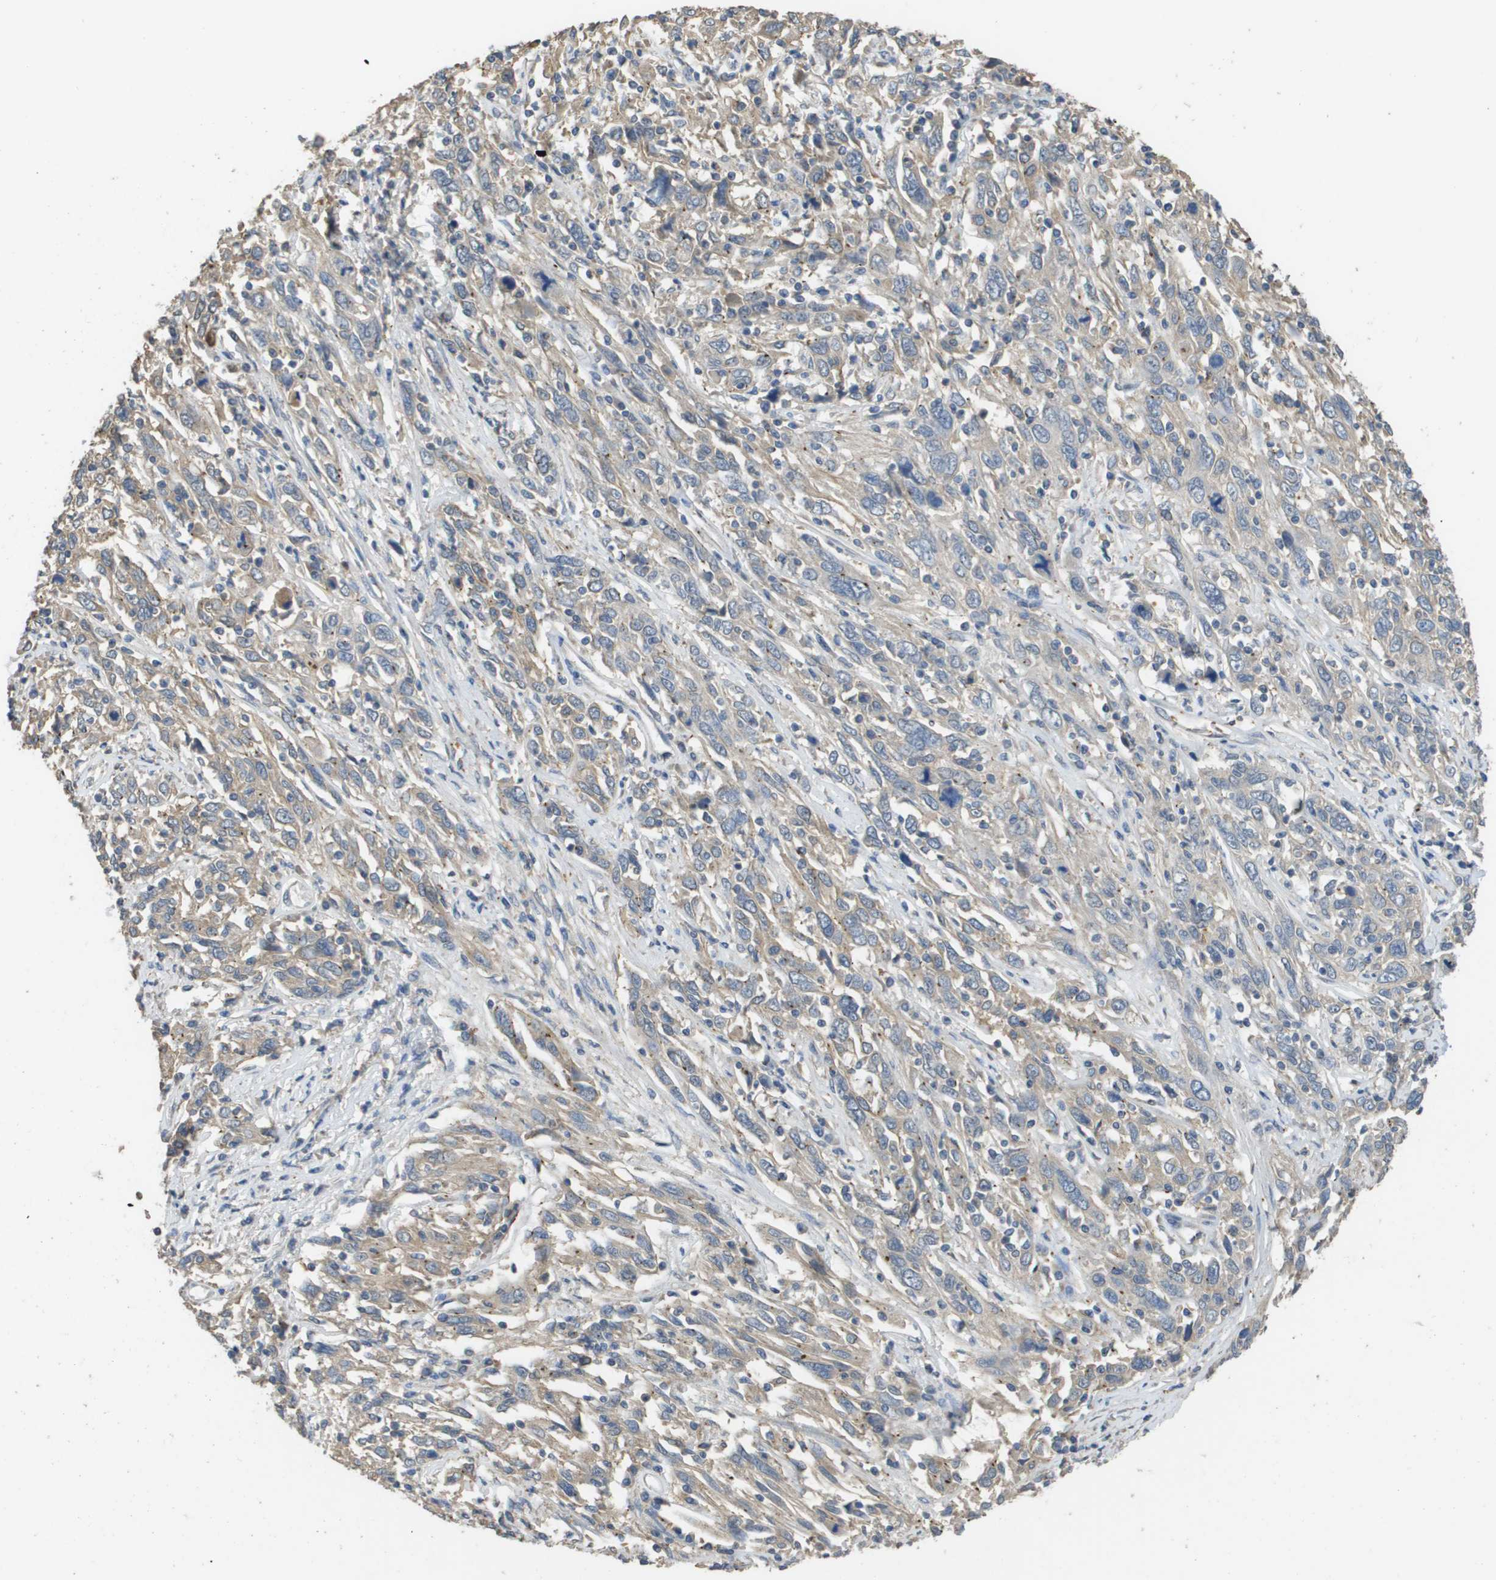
{"staining": {"intensity": "negative", "quantity": "none", "location": "none"}, "tissue": "cervical cancer", "cell_type": "Tumor cells", "image_type": "cancer", "snomed": [{"axis": "morphology", "description": "Squamous cell carcinoma, NOS"}, {"axis": "topography", "description": "Cervix"}], "caption": "The micrograph demonstrates no staining of tumor cells in cervical cancer (squamous cell carcinoma).", "gene": "RAB27B", "patient": {"sex": "female", "age": 46}}